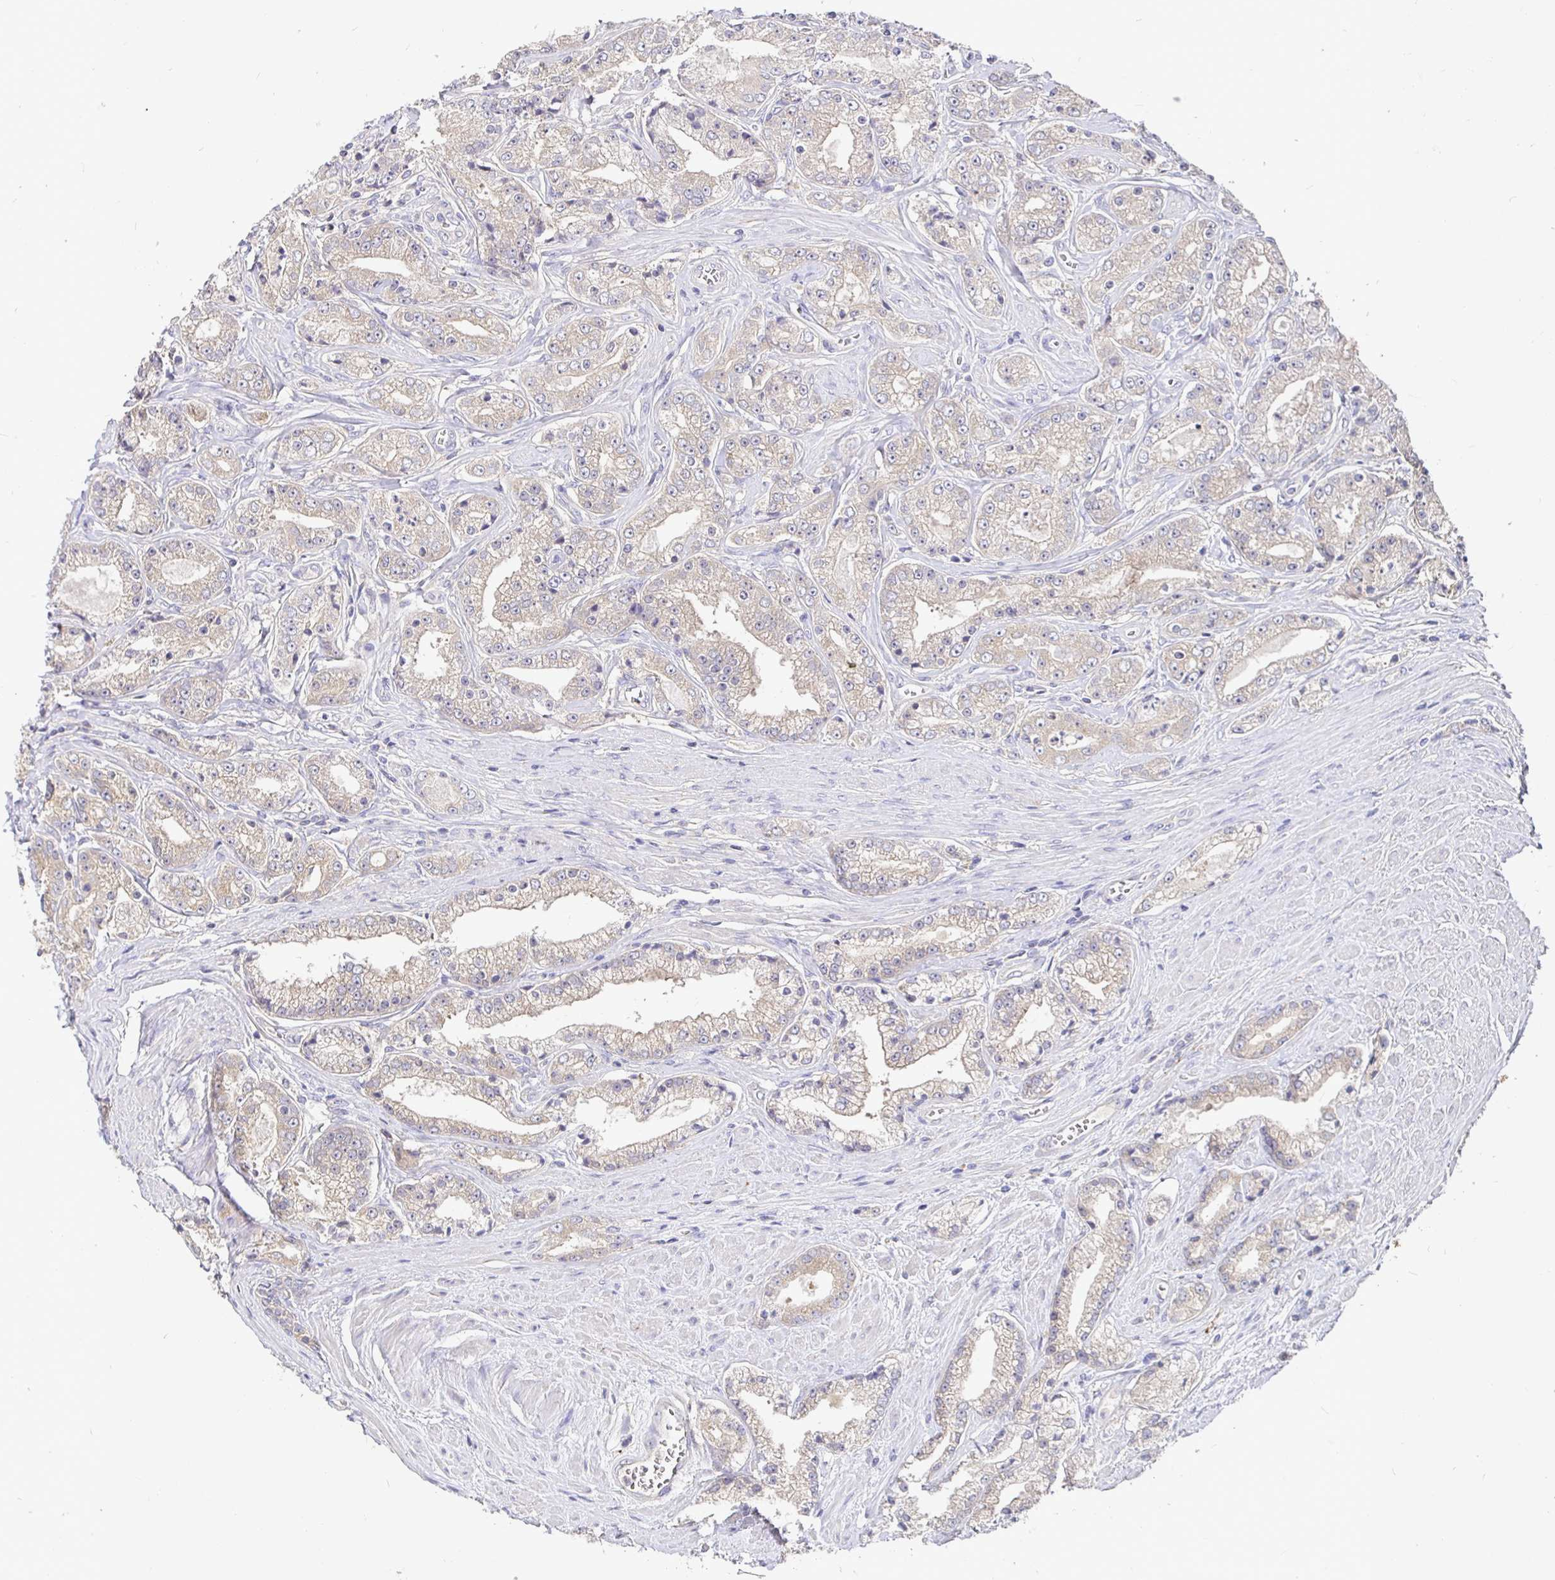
{"staining": {"intensity": "weak", "quantity": "25%-75%", "location": "cytoplasmic/membranous"}, "tissue": "prostate cancer", "cell_type": "Tumor cells", "image_type": "cancer", "snomed": [{"axis": "morphology", "description": "Adenocarcinoma, High grade"}, {"axis": "topography", "description": "Prostate"}], "caption": "High-magnification brightfield microscopy of prostate adenocarcinoma (high-grade) stained with DAB (brown) and counterstained with hematoxylin (blue). tumor cells exhibit weak cytoplasmic/membranous positivity is appreciated in approximately25%-75% of cells. (brown staining indicates protein expression, while blue staining denotes nuclei).", "gene": "KIF21A", "patient": {"sex": "male", "age": 66}}